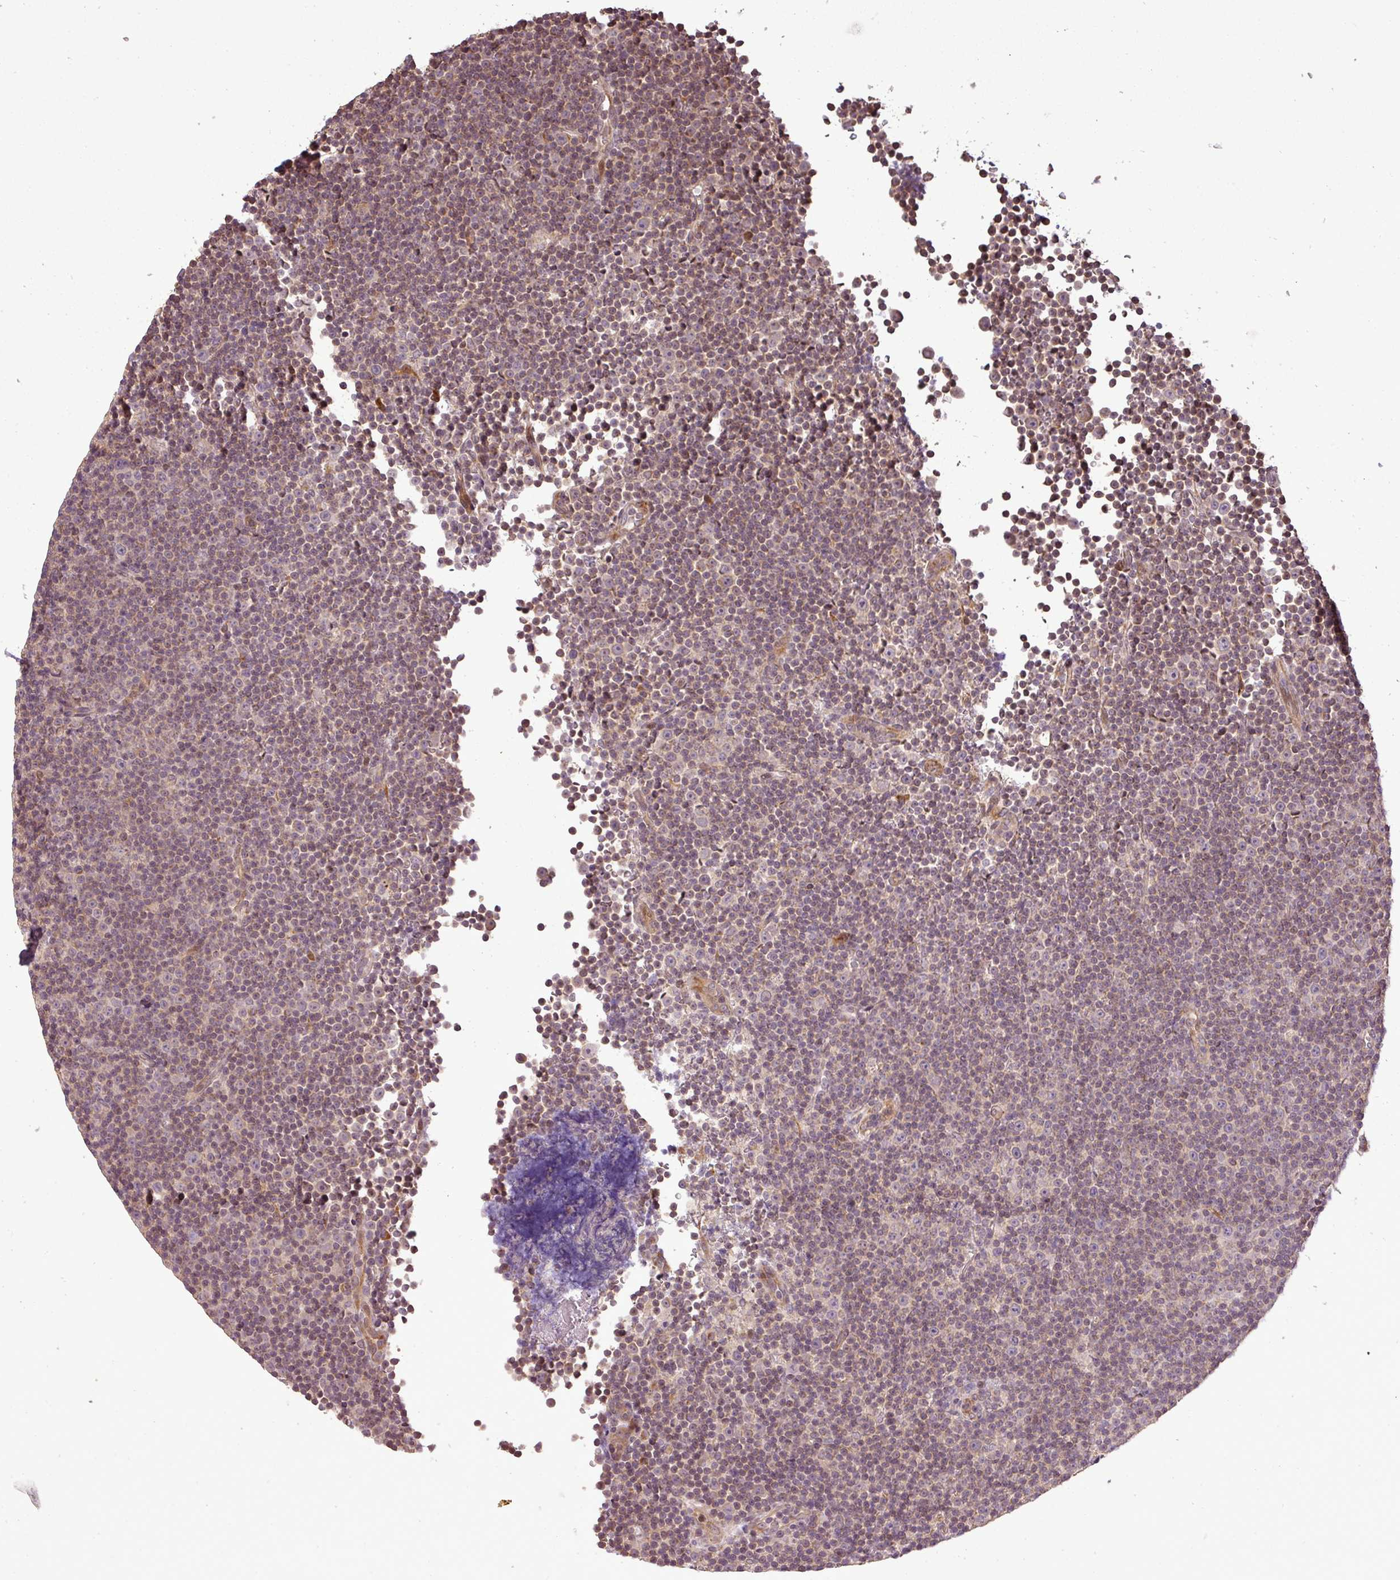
{"staining": {"intensity": "weak", "quantity": "<25%", "location": "cytoplasmic/membranous"}, "tissue": "lymphoma", "cell_type": "Tumor cells", "image_type": "cancer", "snomed": [{"axis": "morphology", "description": "Malignant lymphoma, non-Hodgkin's type, Low grade"}, {"axis": "topography", "description": "Lymph node"}], "caption": "Histopathology image shows no significant protein expression in tumor cells of malignant lymphoma, non-Hodgkin's type (low-grade).", "gene": "FAIM", "patient": {"sex": "female", "age": 67}}